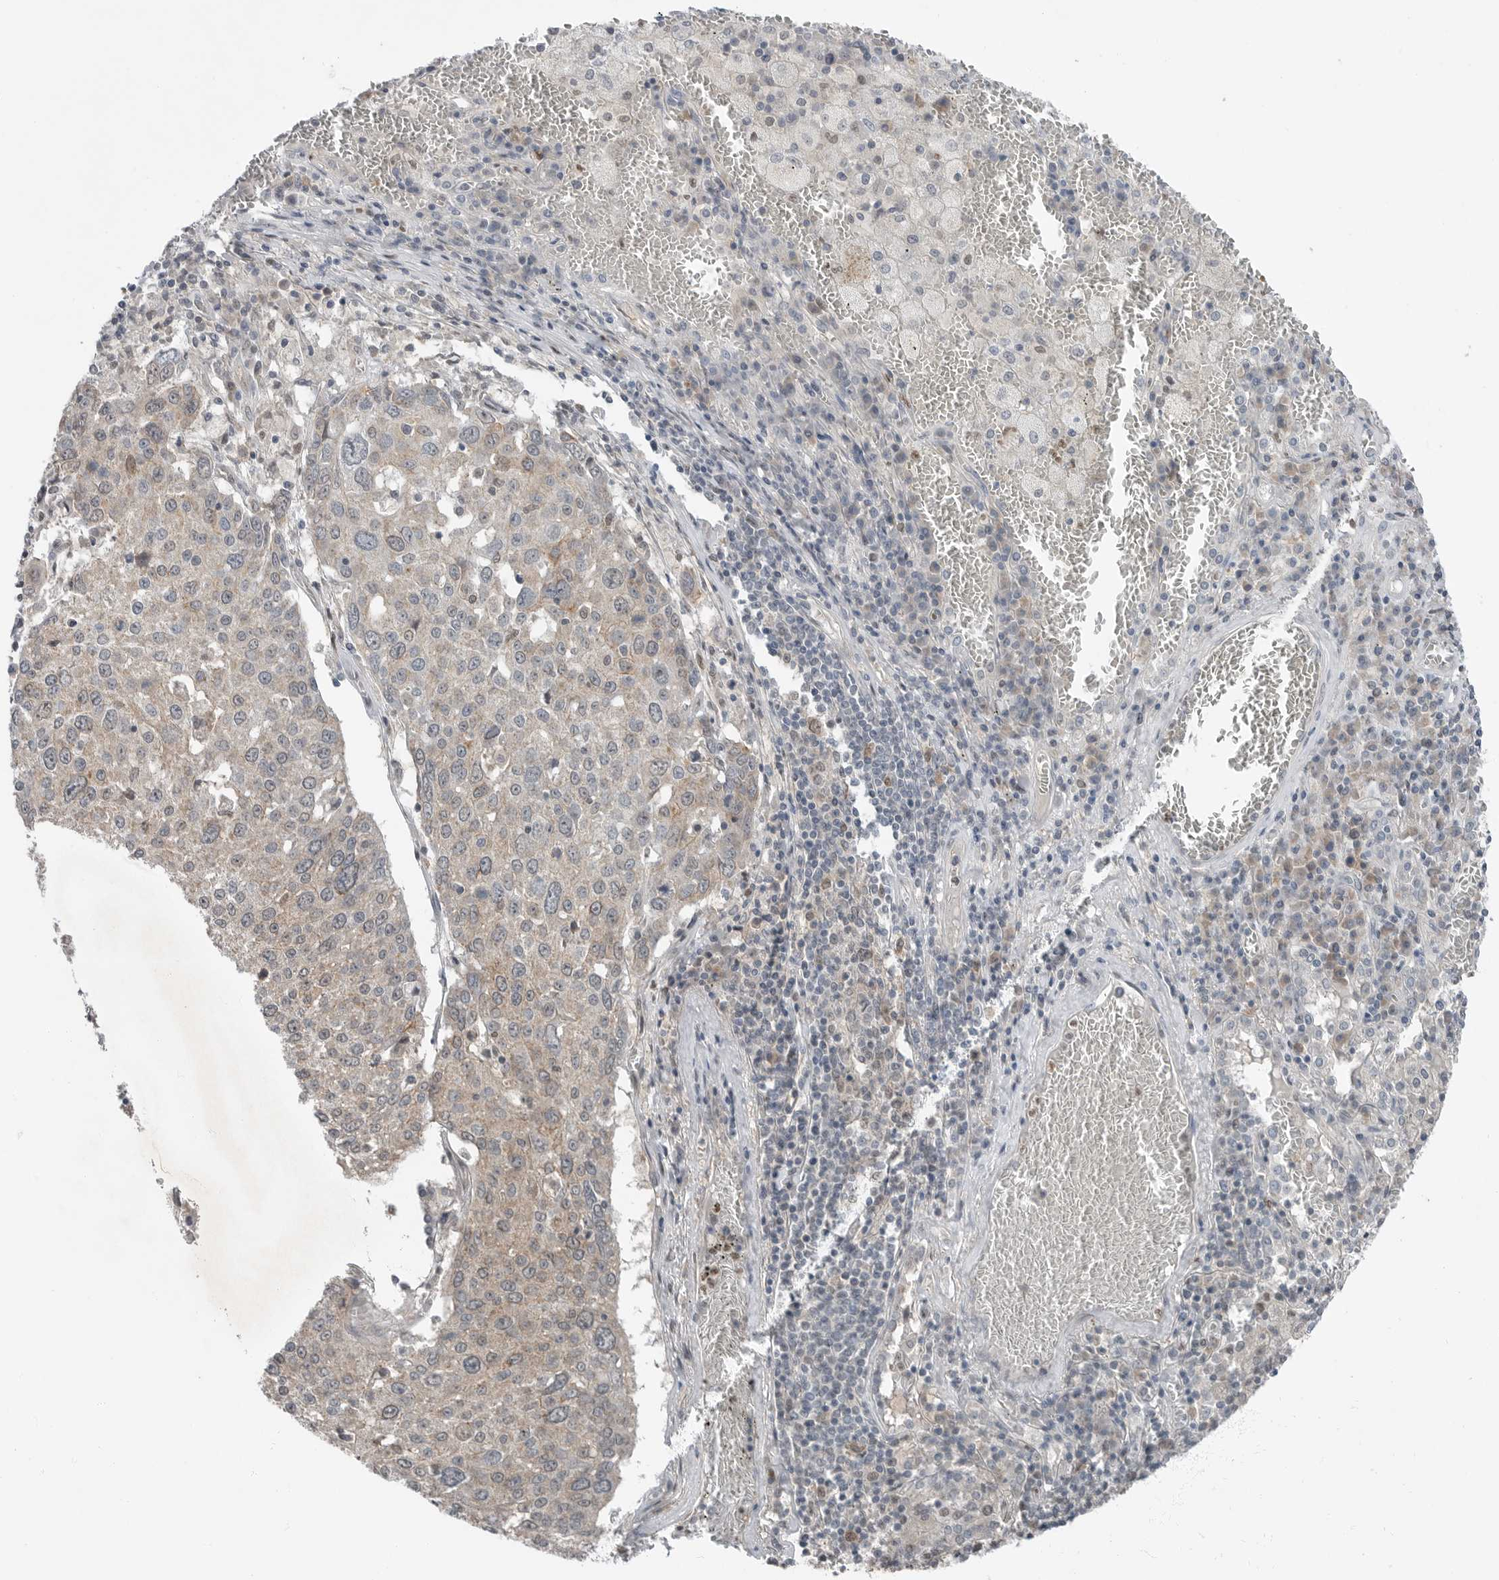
{"staining": {"intensity": "weak", "quantity": "25%-75%", "location": "cytoplasmic/membranous"}, "tissue": "lung cancer", "cell_type": "Tumor cells", "image_type": "cancer", "snomed": [{"axis": "morphology", "description": "Squamous cell carcinoma, NOS"}, {"axis": "topography", "description": "Lung"}], "caption": "Squamous cell carcinoma (lung) was stained to show a protein in brown. There is low levels of weak cytoplasmic/membranous staining in approximately 25%-75% of tumor cells. The staining is performed using DAB brown chromogen to label protein expression. The nuclei are counter-stained blue using hematoxylin.", "gene": "MFAP3L", "patient": {"sex": "male", "age": 65}}